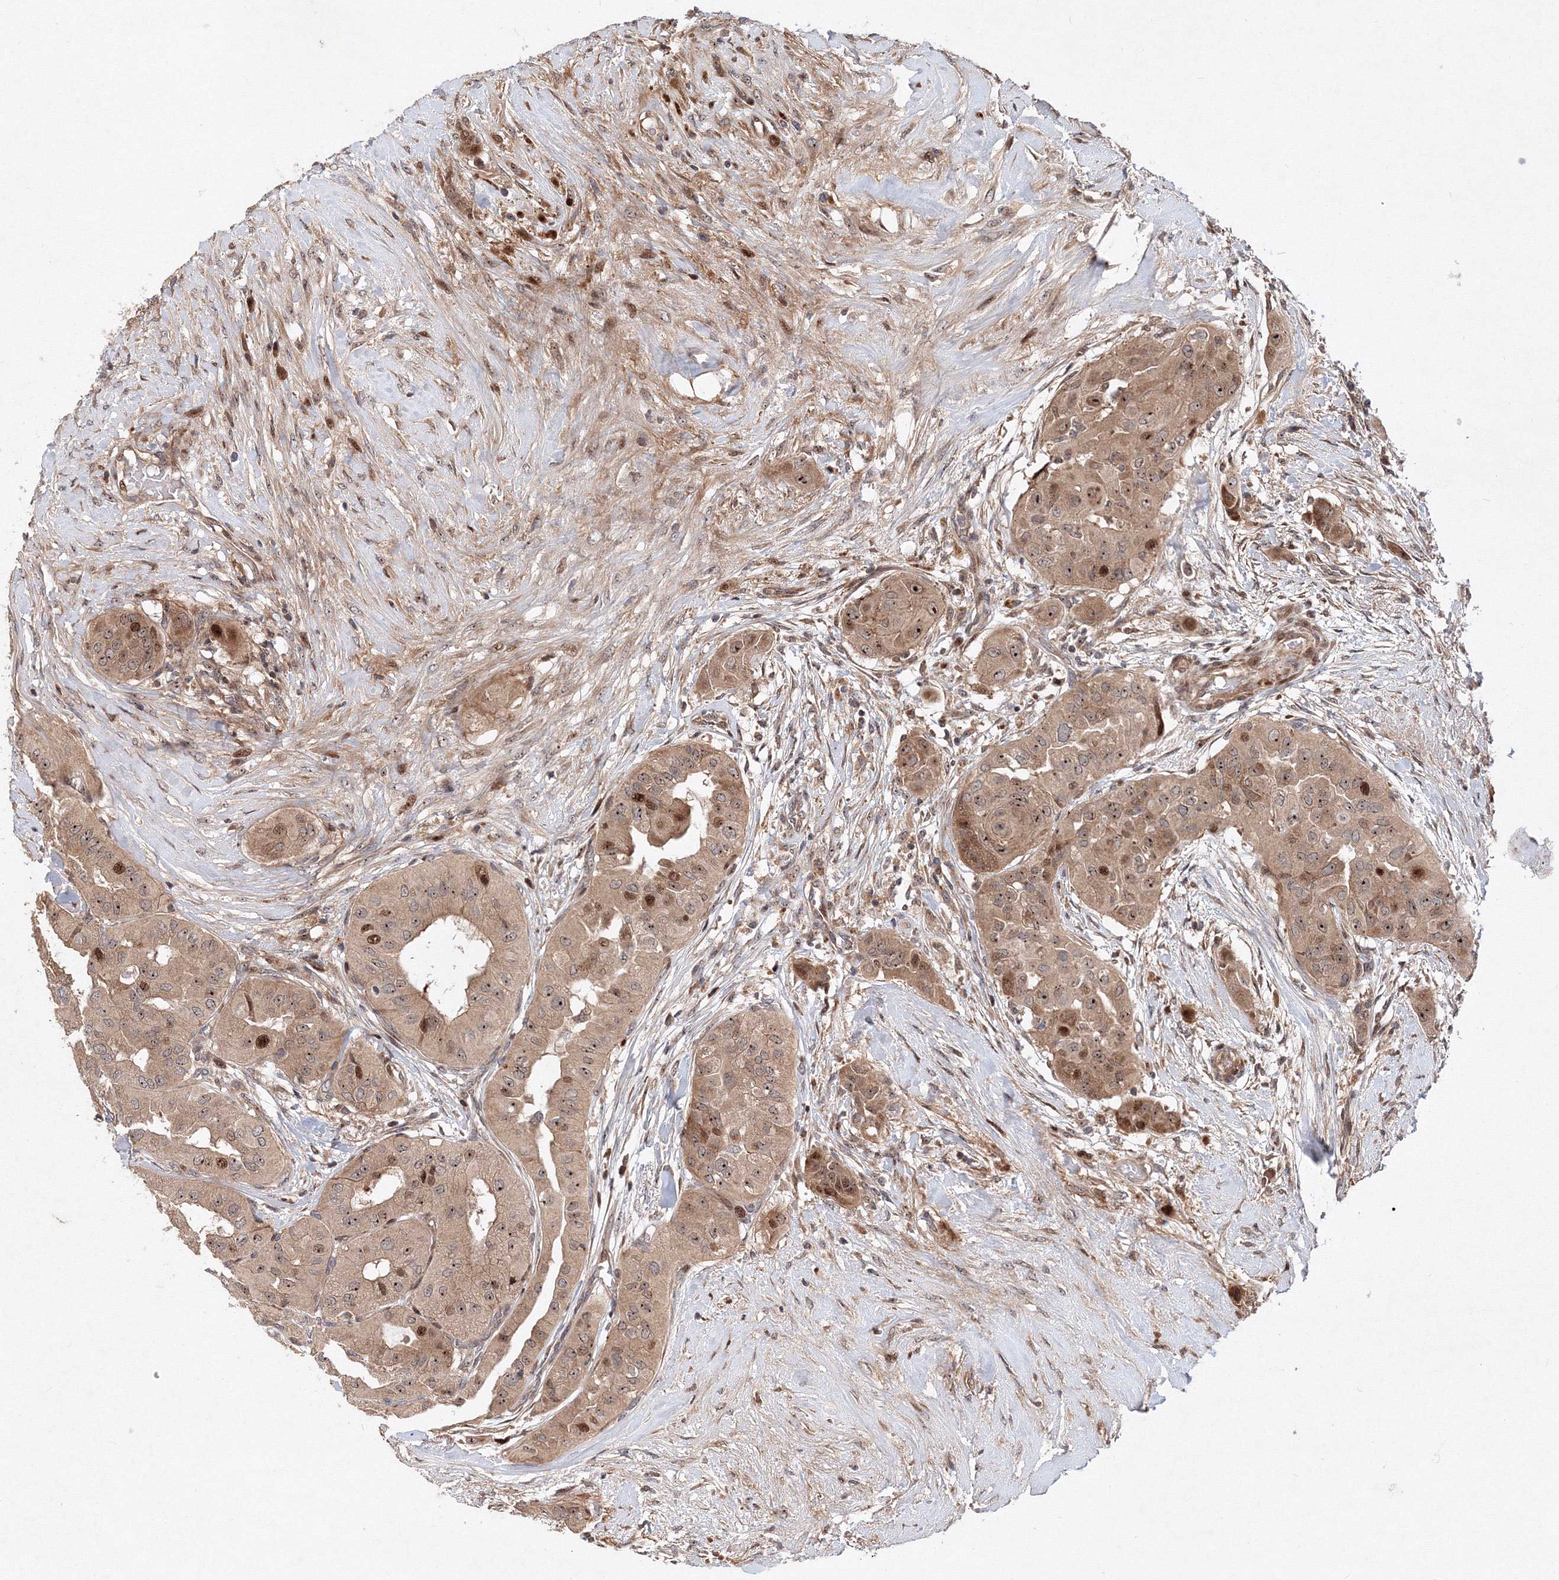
{"staining": {"intensity": "moderate", "quantity": ">75%", "location": "cytoplasmic/membranous,nuclear"}, "tissue": "thyroid cancer", "cell_type": "Tumor cells", "image_type": "cancer", "snomed": [{"axis": "morphology", "description": "Papillary adenocarcinoma, NOS"}, {"axis": "topography", "description": "Thyroid gland"}], "caption": "Immunohistochemical staining of human thyroid cancer shows medium levels of moderate cytoplasmic/membranous and nuclear protein staining in about >75% of tumor cells.", "gene": "ANKAR", "patient": {"sex": "female", "age": 59}}